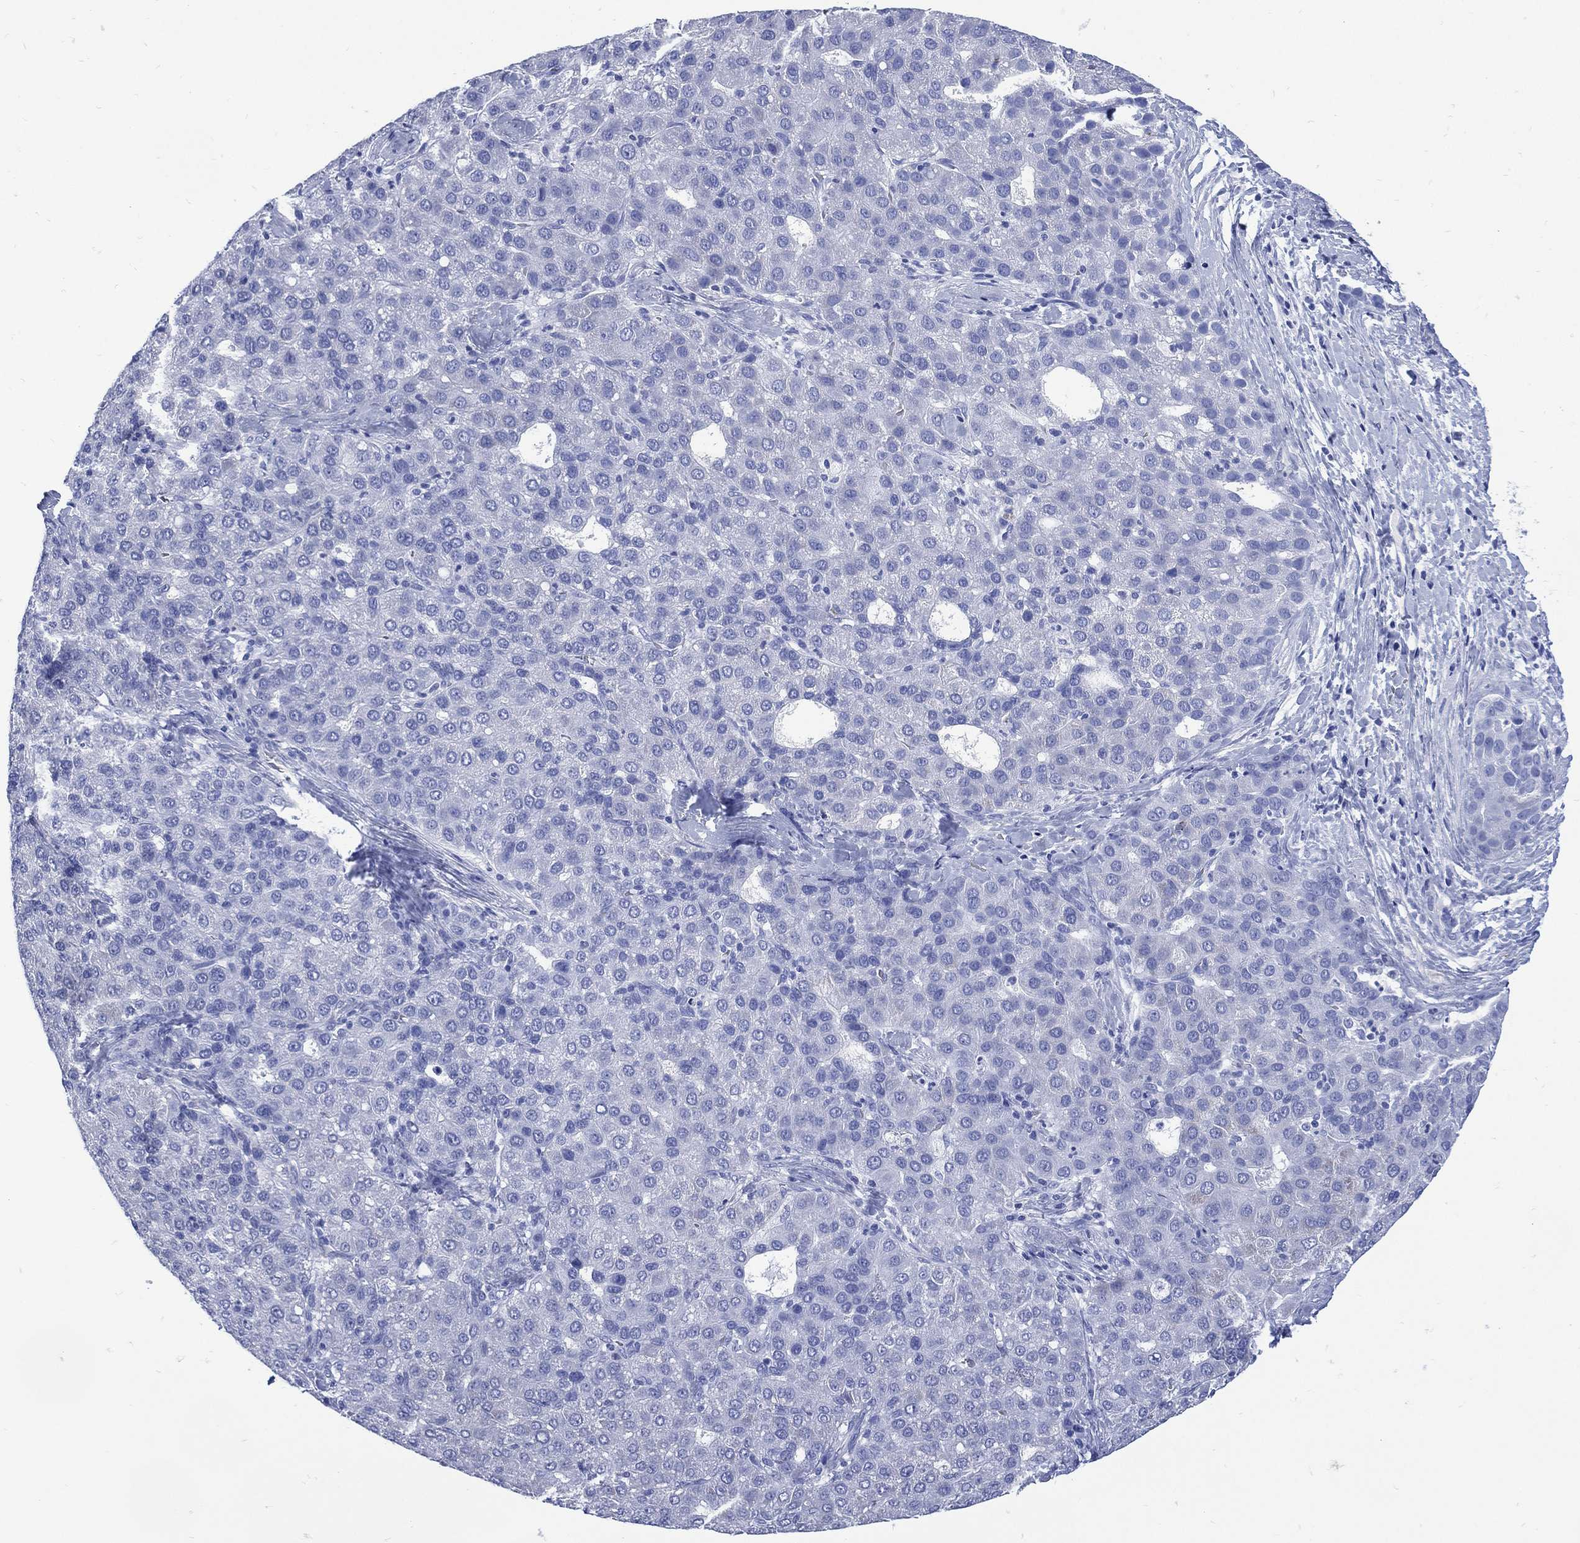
{"staining": {"intensity": "negative", "quantity": "none", "location": "none"}, "tissue": "liver cancer", "cell_type": "Tumor cells", "image_type": "cancer", "snomed": [{"axis": "morphology", "description": "Carcinoma, Hepatocellular, NOS"}, {"axis": "topography", "description": "Liver"}], "caption": "Tumor cells are negative for brown protein staining in liver hepatocellular carcinoma.", "gene": "SHCBP1L", "patient": {"sex": "male", "age": 65}}